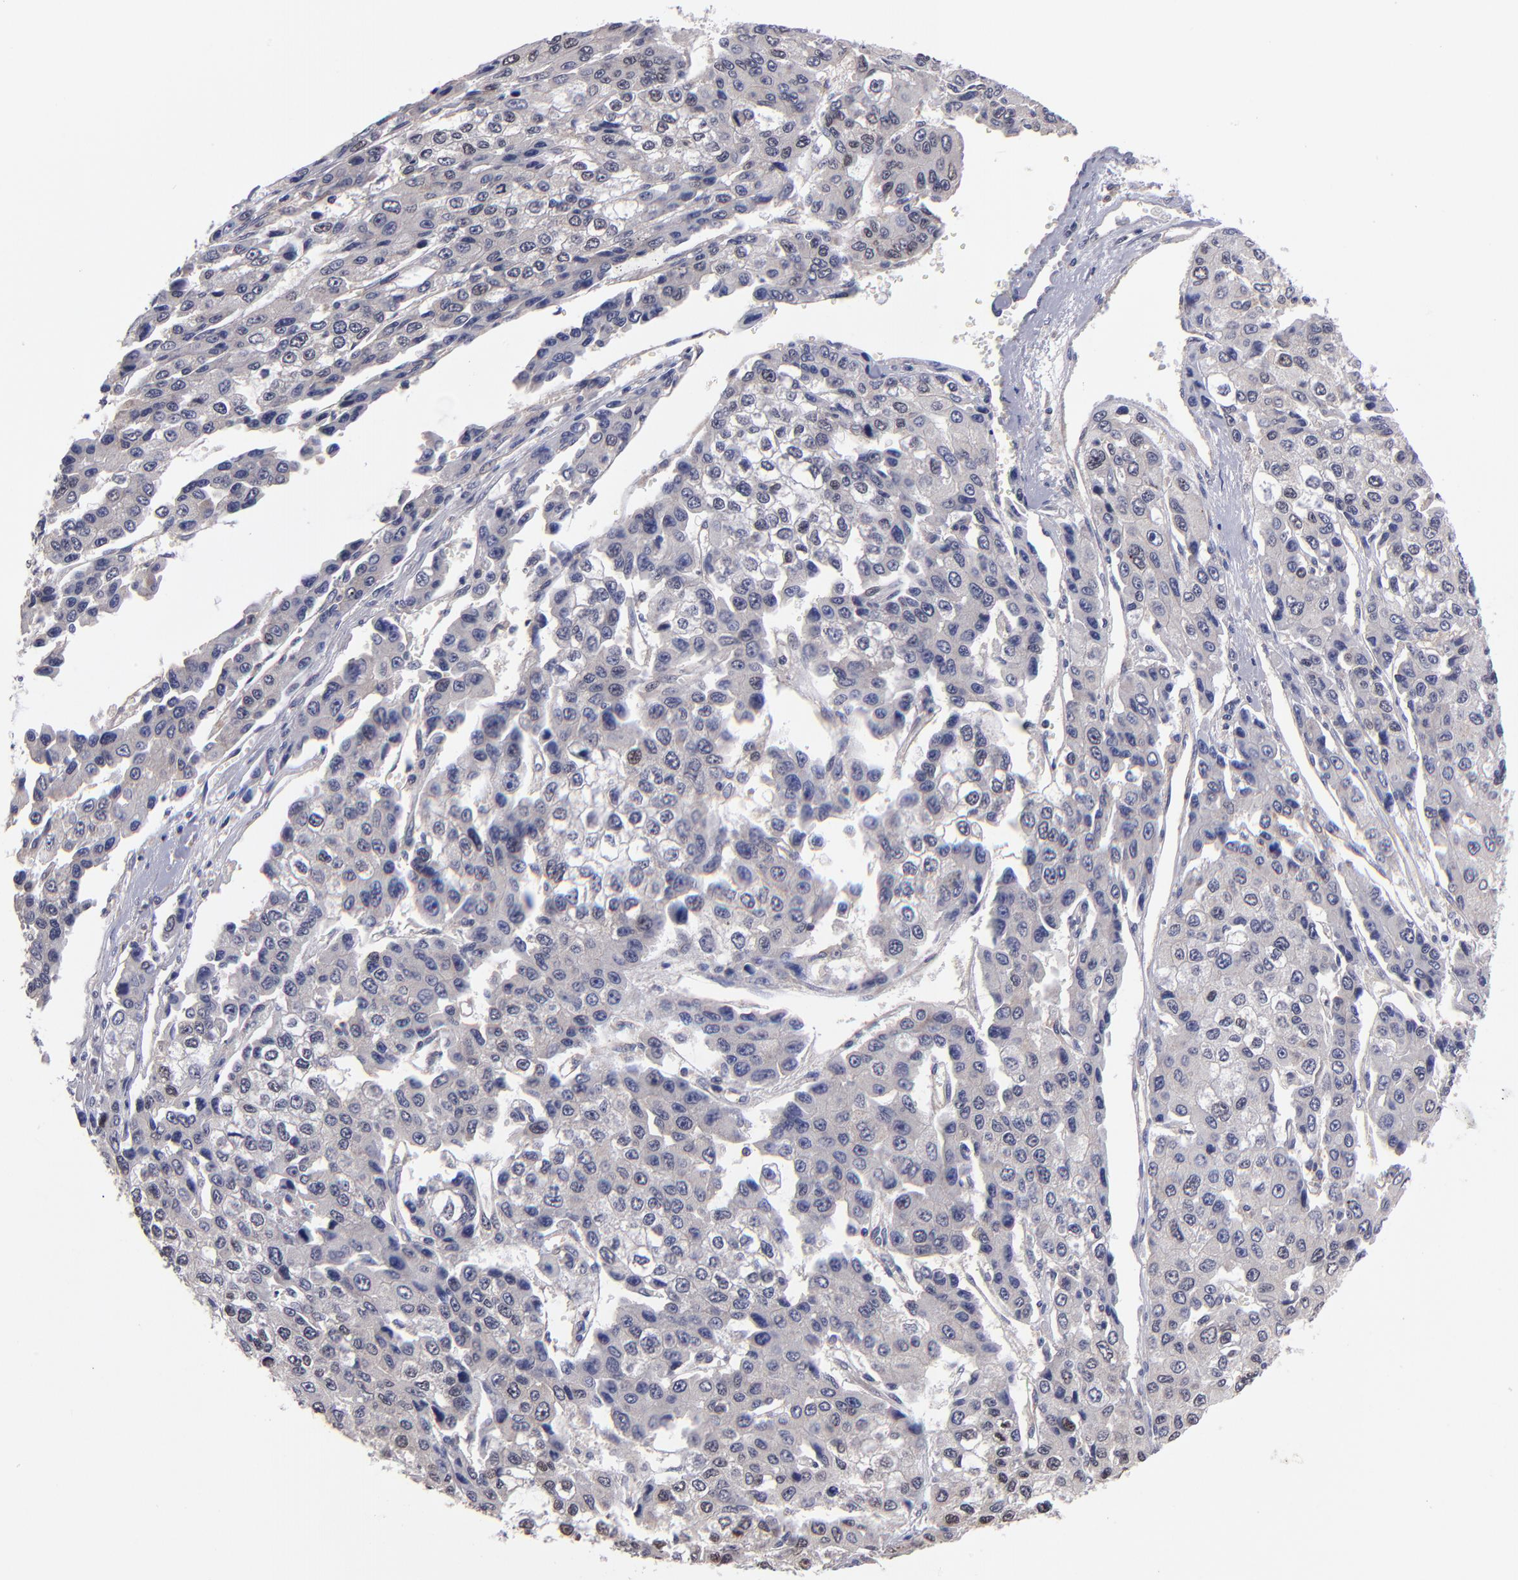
{"staining": {"intensity": "weak", "quantity": "<25%", "location": "cytoplasmic/membranous"}, "tissue": "liver cancer", "cell_type": "Tumor cells", "image_type": "cancer", "snomed": [{"axis": "morphology", "description": "Carcinoma, Hepatocellular, NOS"}, {"axis": "topography", "description": "Liver"}], "caption": "There is no significant expression in tumor cells of hepatocellular carcinoma (liver).", "gene": "EIF3L", "patient": {"sex": "female", "age": 66}}